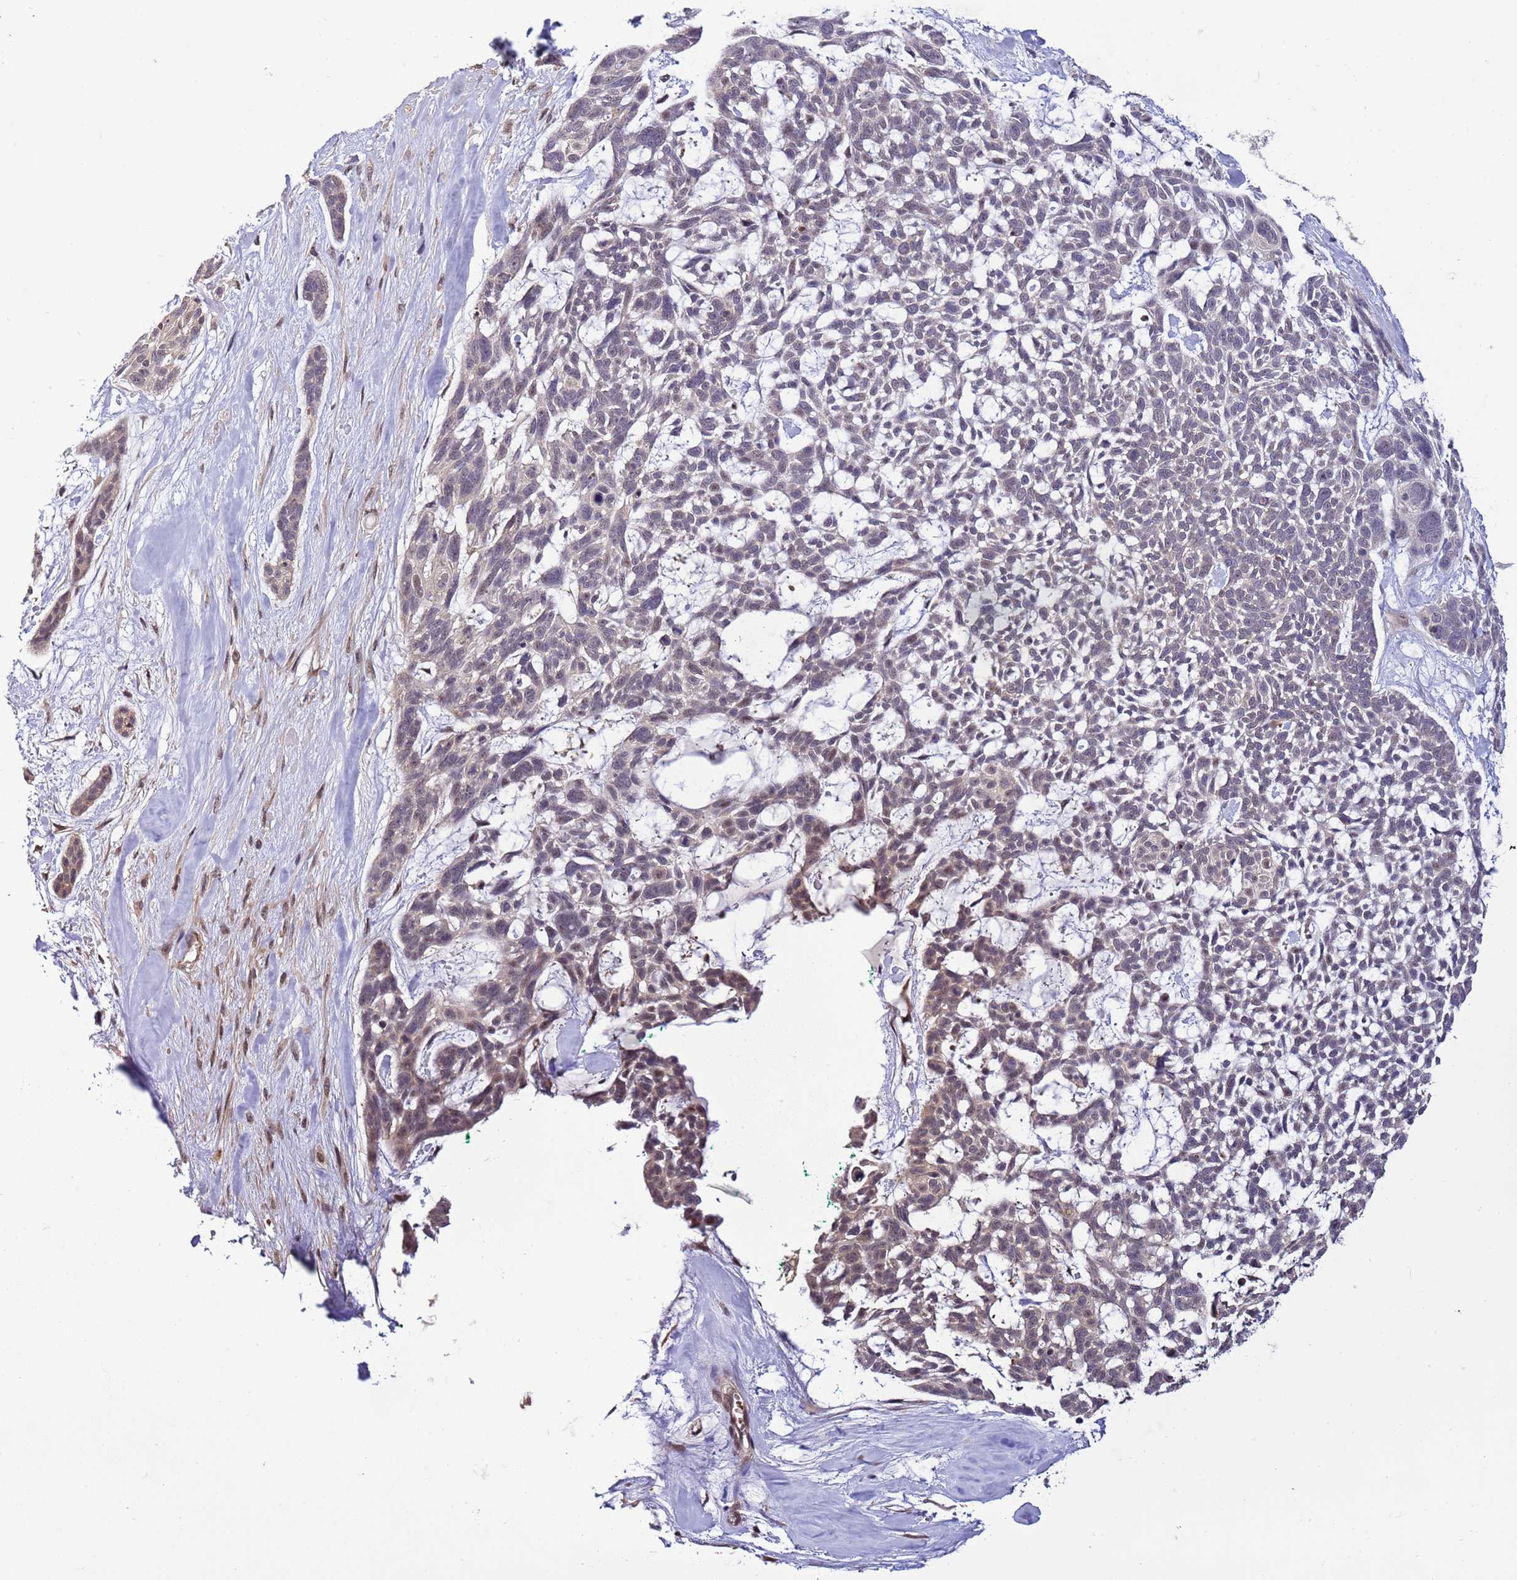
{"staining": {"intensity": "weak", "quantity": "<25%", "location": "nuclear"}, "tissue": "skin cancer", "cell_type": "Tumor cells", "image_type": "cancer", "snomed": [{"axis": "morphology", "description": "Basal cell carcinoma"}, {"axis": "topography", "description": "Skin"}], "caption": "Tumor cells are negative for protein expression in human skin cancer. (IHC, brightfield microscopy, high magnification).", "gene": "GEN1", "patient": {"sex": "male", "age": 88}}